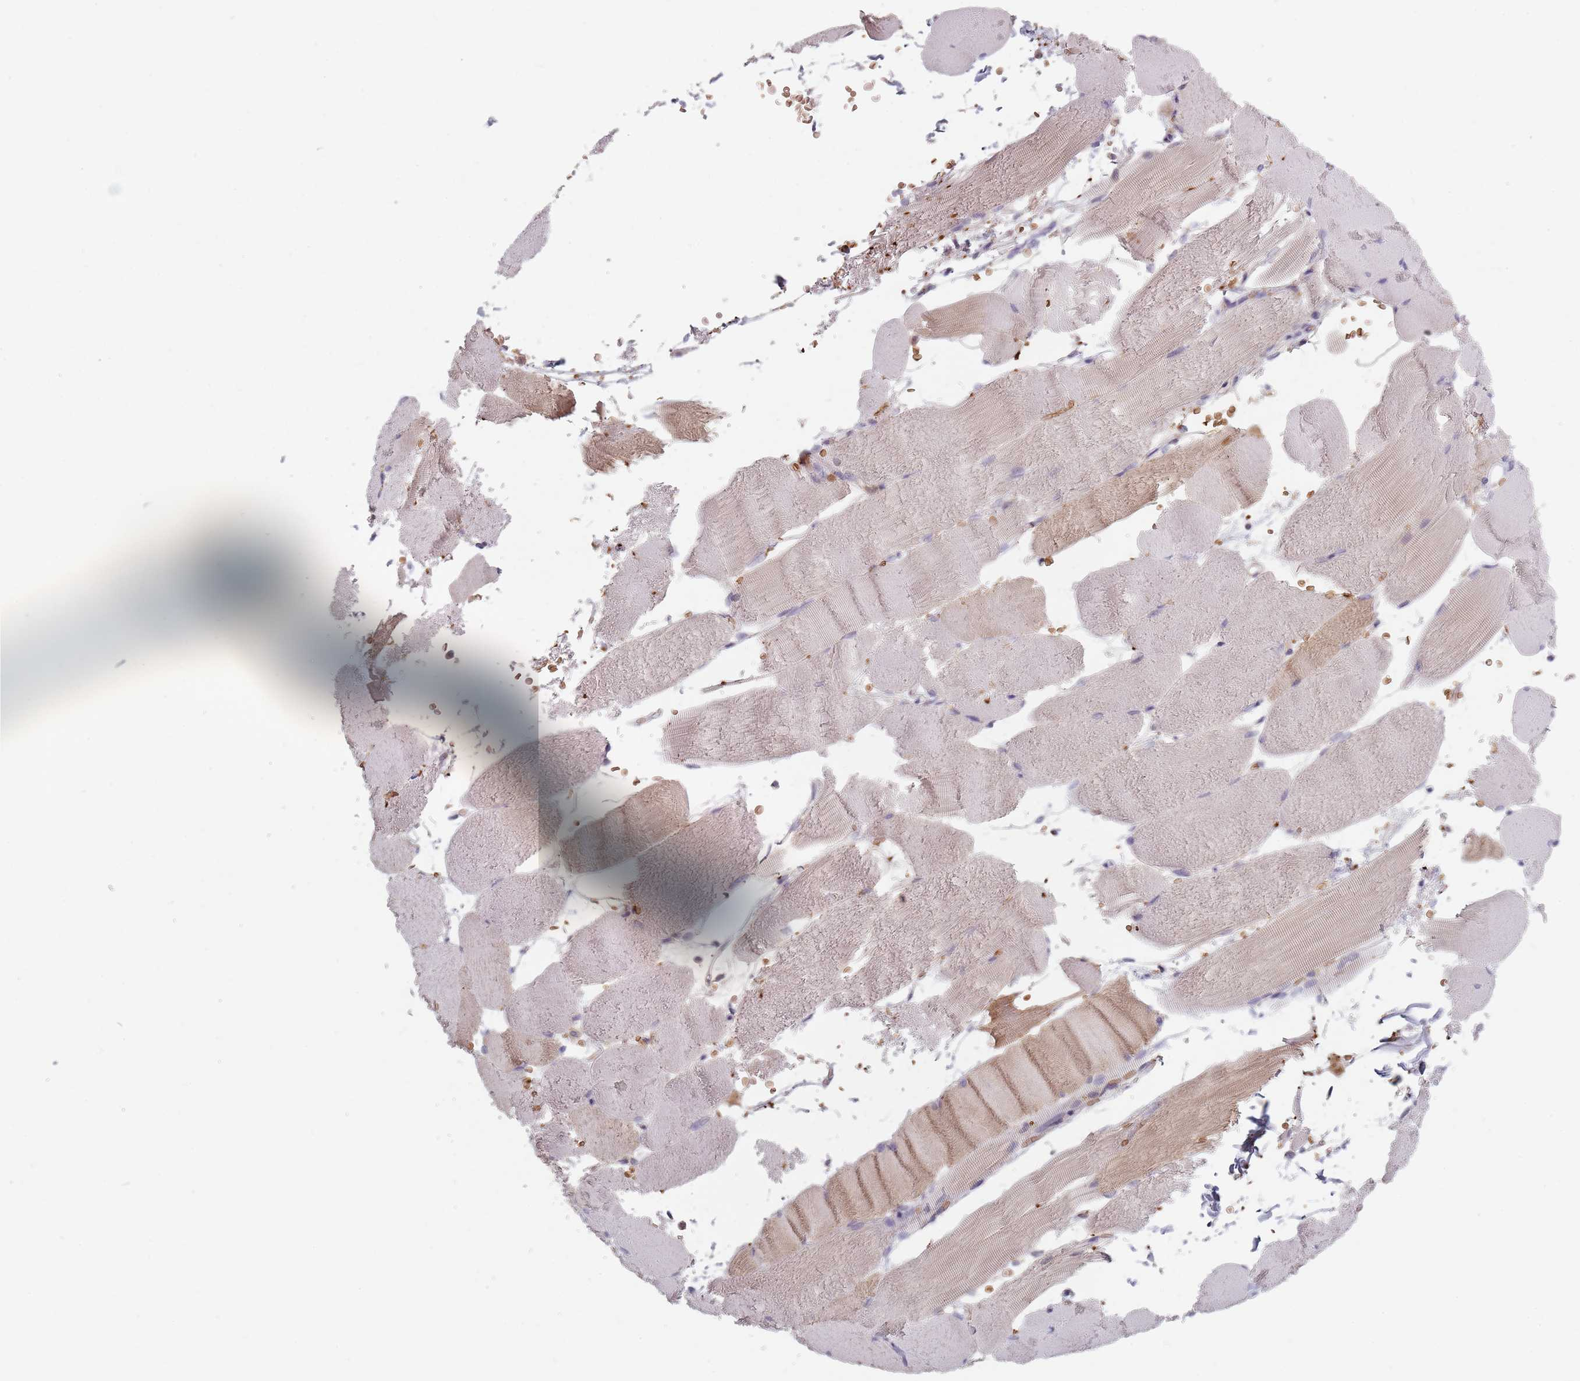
{"staining": {"intensity": "weak", "quantity": "25%-75%", "location": "cytoplasmic/membranous"}, "tissue": "skeletal muscle", "cell_type": "Myocytes", "image_type": "normal", "snomed": [{"axis": "morphology", "description": "Normal tissue, NOS"}, {"axis": "topography", "description": "Skeletal muscle"}, {"axis": "topography", "description": "Parathyroid gland"}], "caption": "DAB (3,3'-diaminobenzidine) immunohistochemical staining of unremarkable skeletal muscle shows weak cytoplasmic/membranous protein expression in about 25%-75% of myocytes.", "gene": "ASB13", "patient": {"sex": "female", "age": 37}}